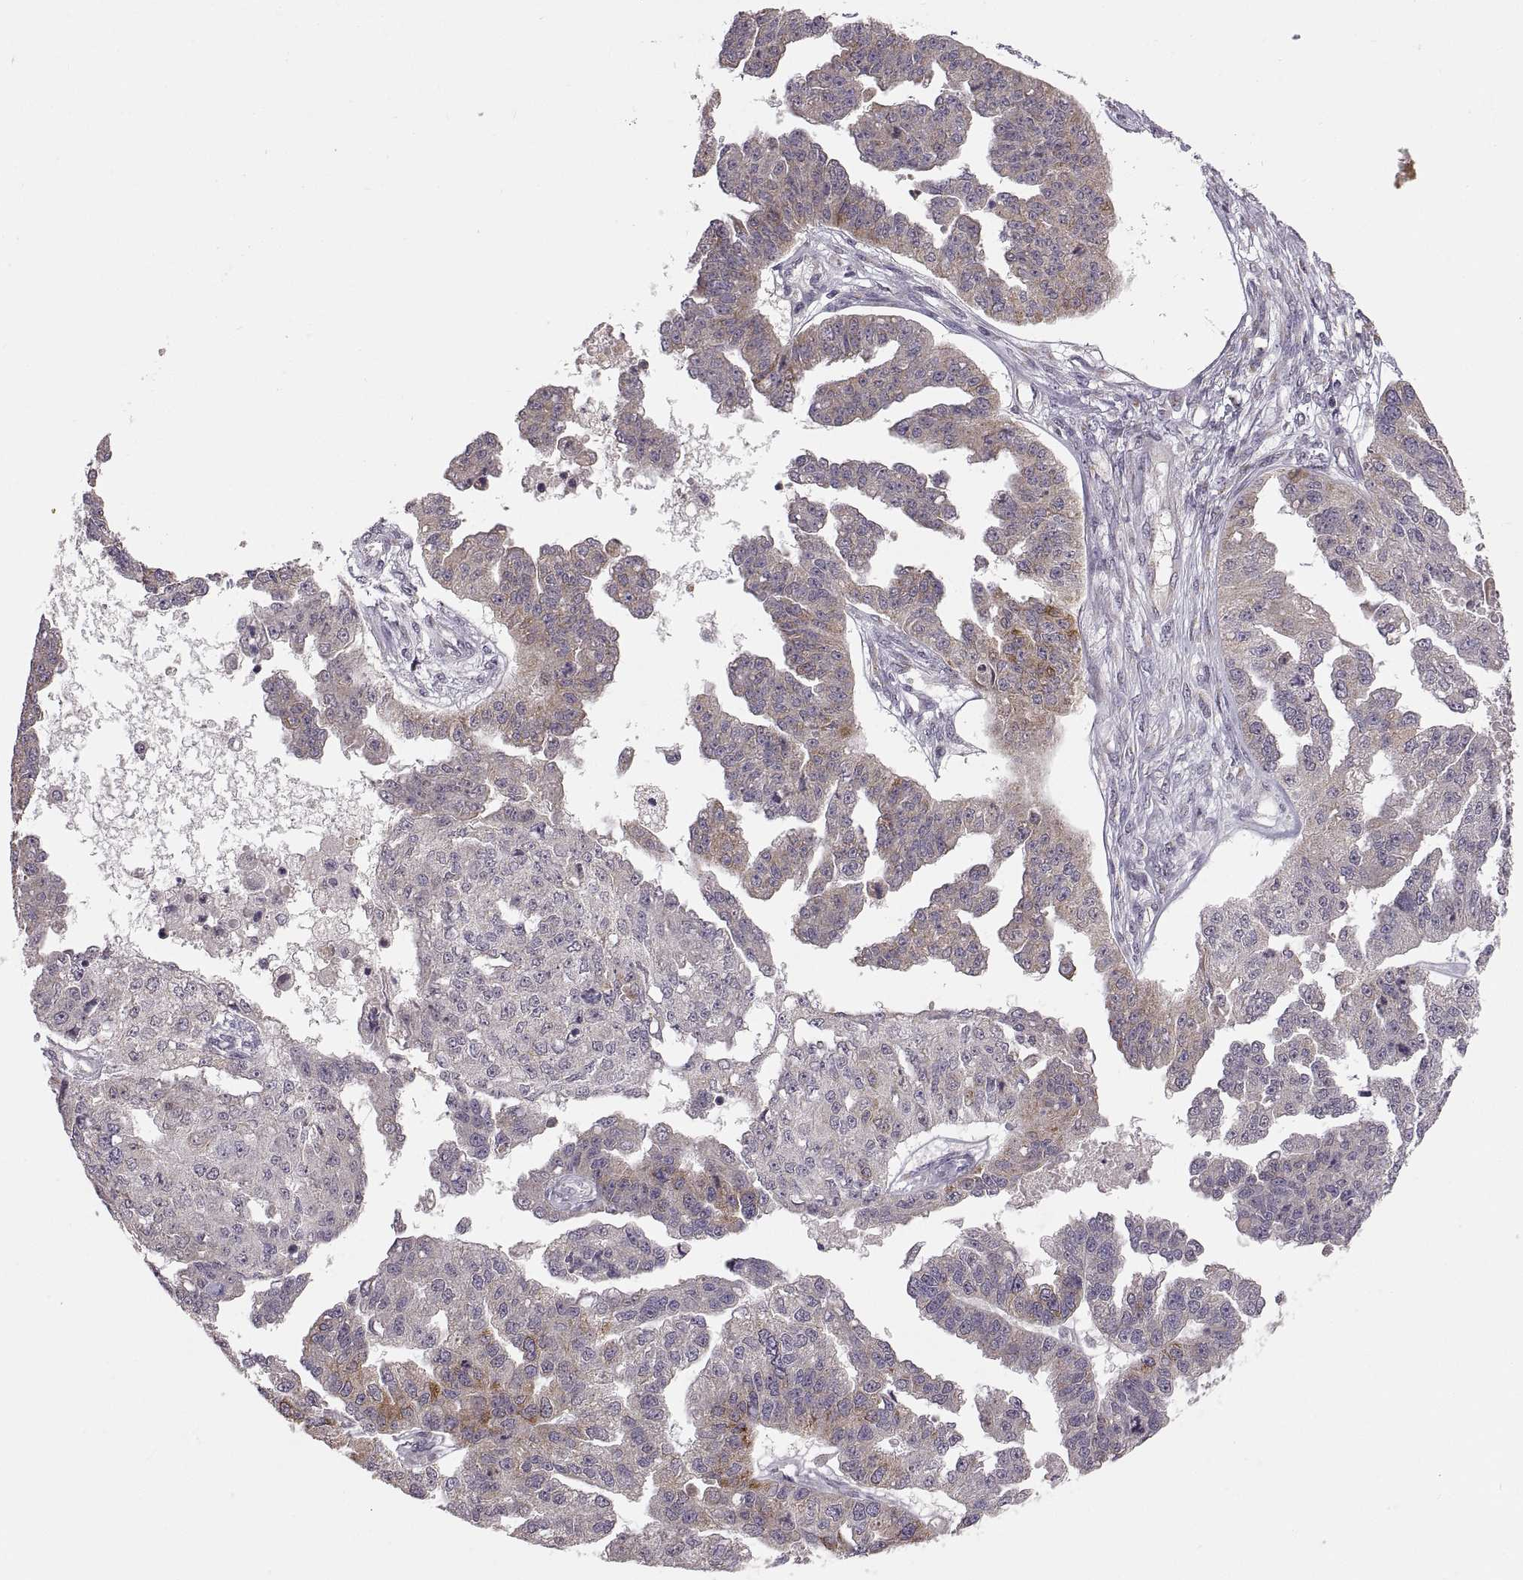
{"staining": {"intensity": "strong", "quantity": "<25%", "location": "cytoplasmic/membranous"}, "tissue": "ovarian cancer", "cell_type": "Tumor cells", "image_type": "cancer", "snomed": [{"axis": "morphology", "description": "Cystadenocarcinoma, serous, NOS"}, {"axis": "topography", "description": "Ovary"}], "caption": "This micrograph demonstrates IHC staining of ovarian cancer, with medium strong cytoplasmic/membranous positivity in approximately <25% of tumor cells.", "gene": "HMGCR", "patient": {"sex": "female", "age": 58}}